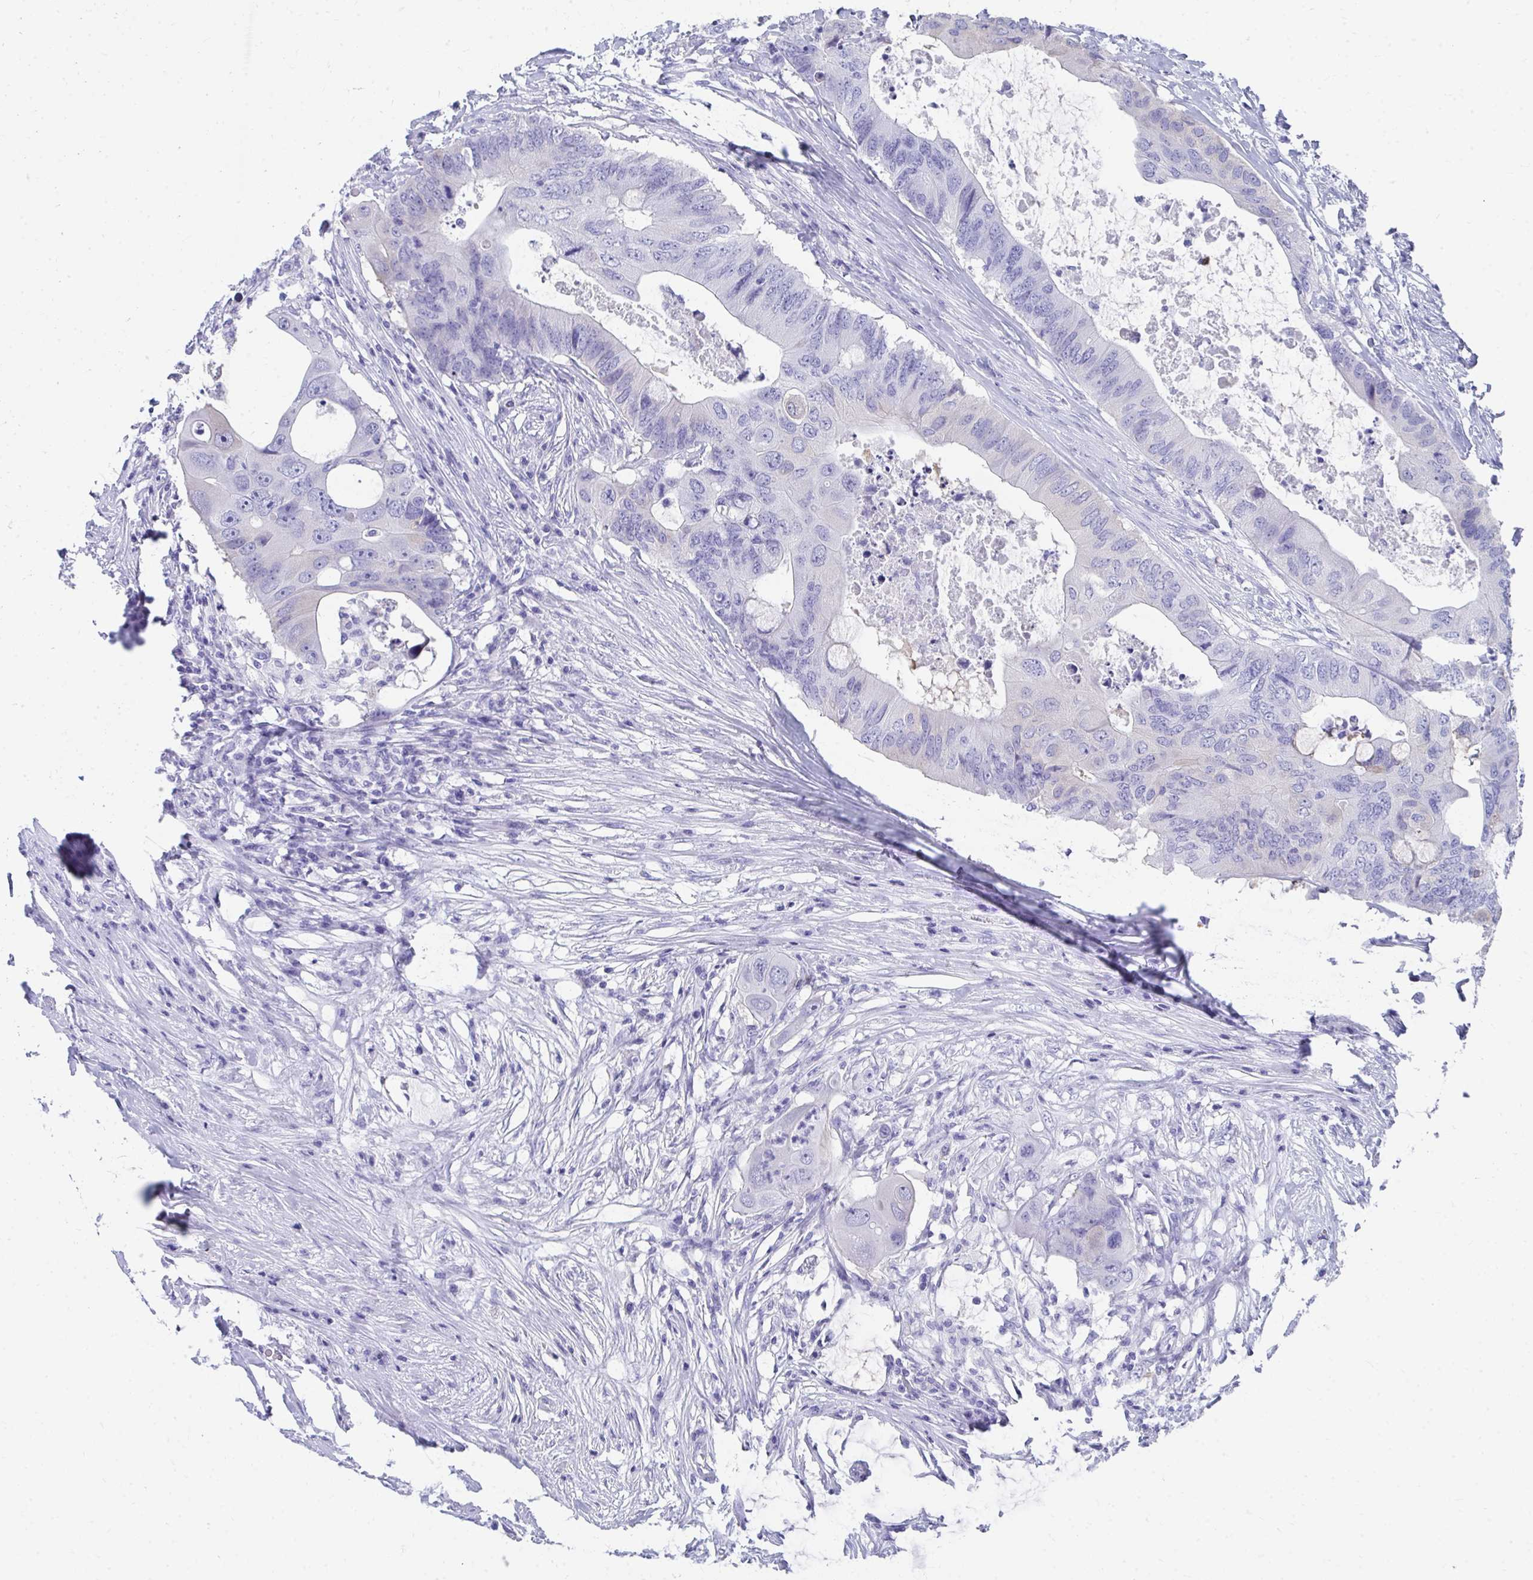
{"staining": {"intensity": "negative", "quantity": "none", "location": "none"}, "tissue": "colorectal cancer", "cell_type": "Tumor cells", "image_type": "cancer", "snomed": [{"axis": "morphology", "description": "Adenocarcinoma, NOS"}, {"axis": "topography", "description": "Colon"}], "caption": "Tumor cells are negative for brown protein staining in colorectal cancer (adenocarcinoma).", "gene": "HGD", "patient": {"sex": "male", "age": 71}}